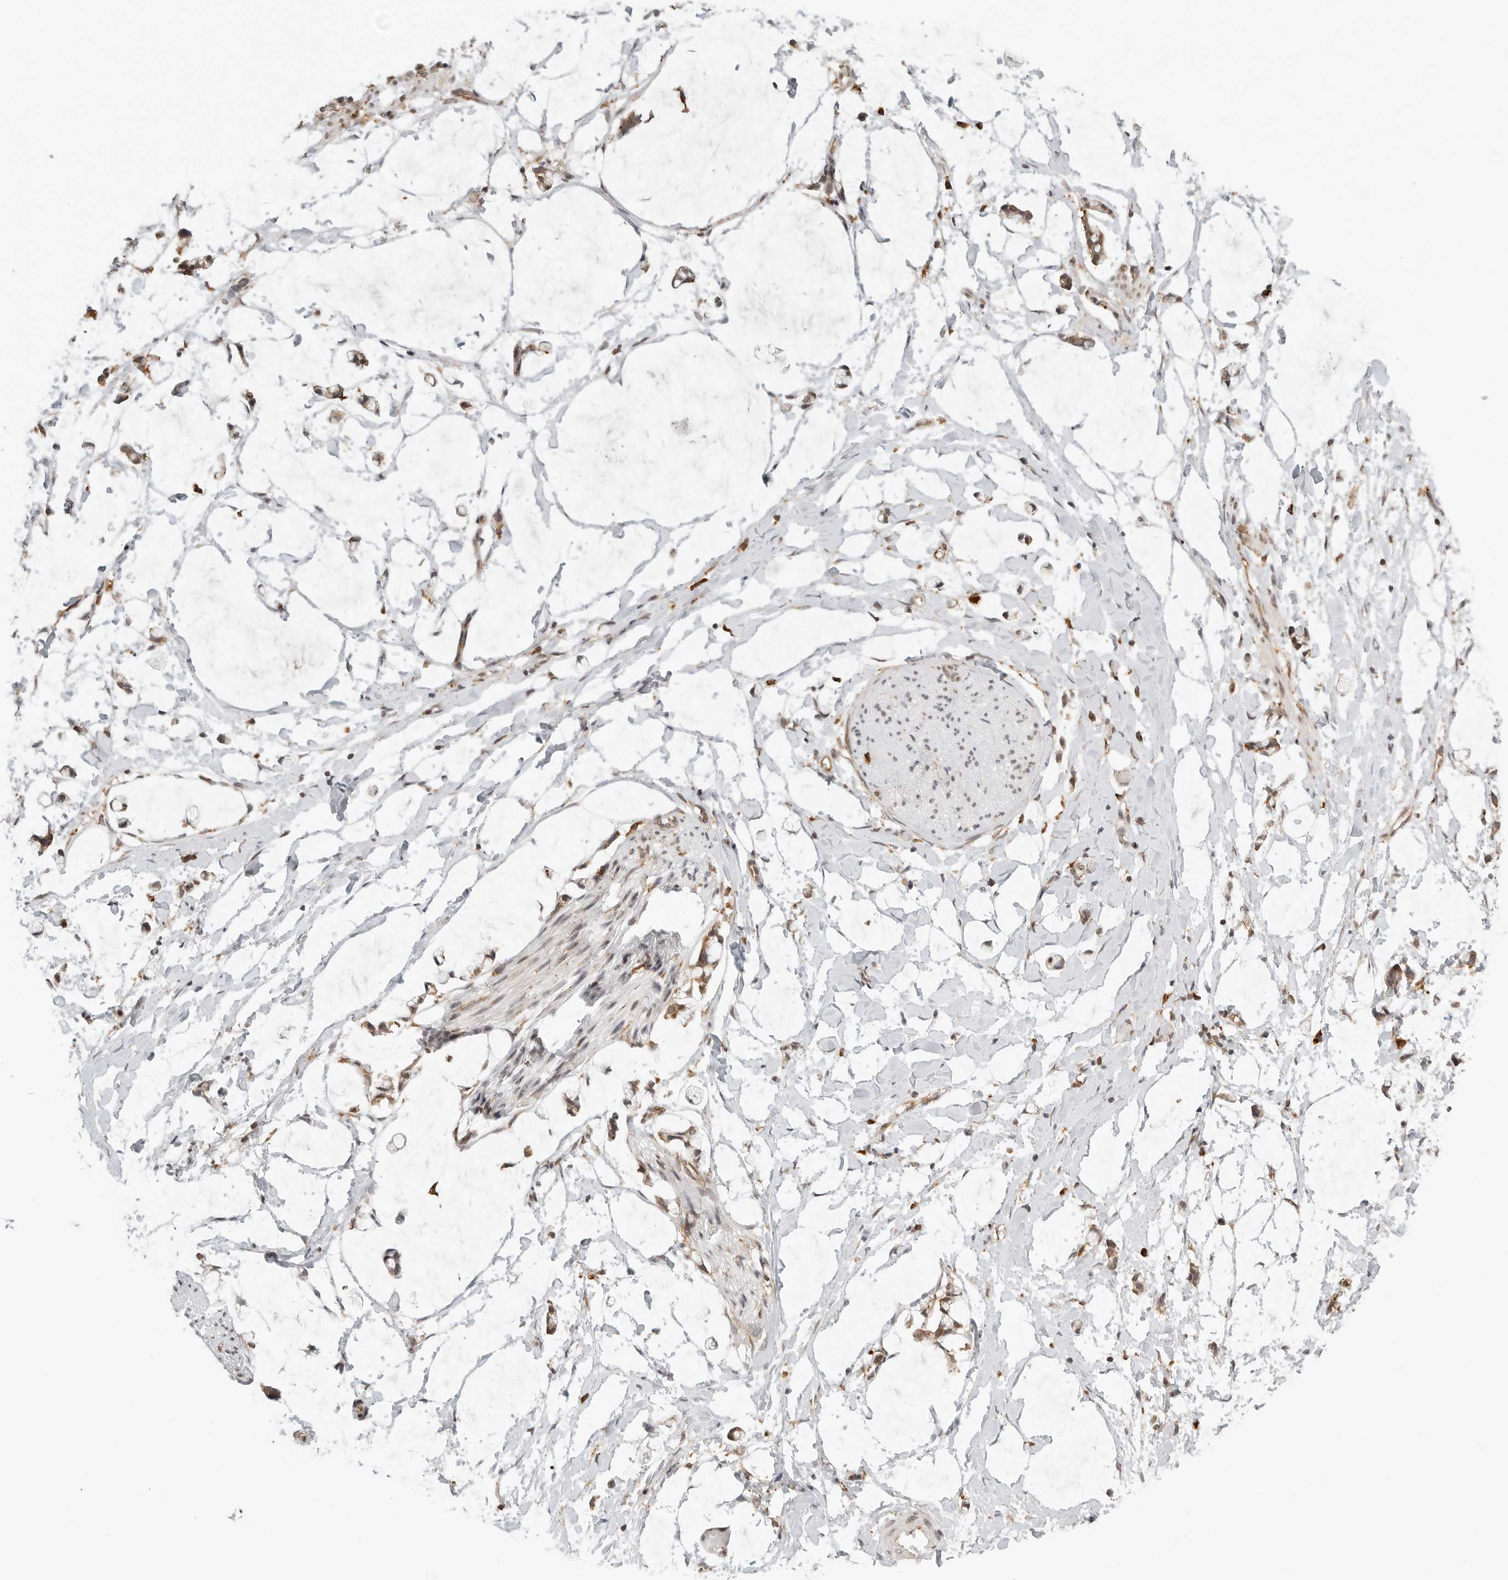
{"staining": {"intensity": "negative", "quantity": "none", "location": "none"}, "tissue": "adipose tissue", "cell_type": "Adipocytes", "image_type": "normal", "snomed": [{"axis": "morphology", "description": "Normal tissue, NOS"}, {"axis": "morphology", "description": "Adenocarcinoma, NOS"}, {"axis": "topography", "description": "Colon"}, {"axis": "topography", "description": "Peripheral nerve tissue"}], "caption": "Immunohistochemical staining of benign human adipose tissue reveals no significant positivity in adipocytes. (Stains: DAB IHC with hematoxylin counter stain, Microscopy: brightfield microscopy at high magnification).", "gene": "IDUA", "patient": {"sex": "male", "age": 14}}